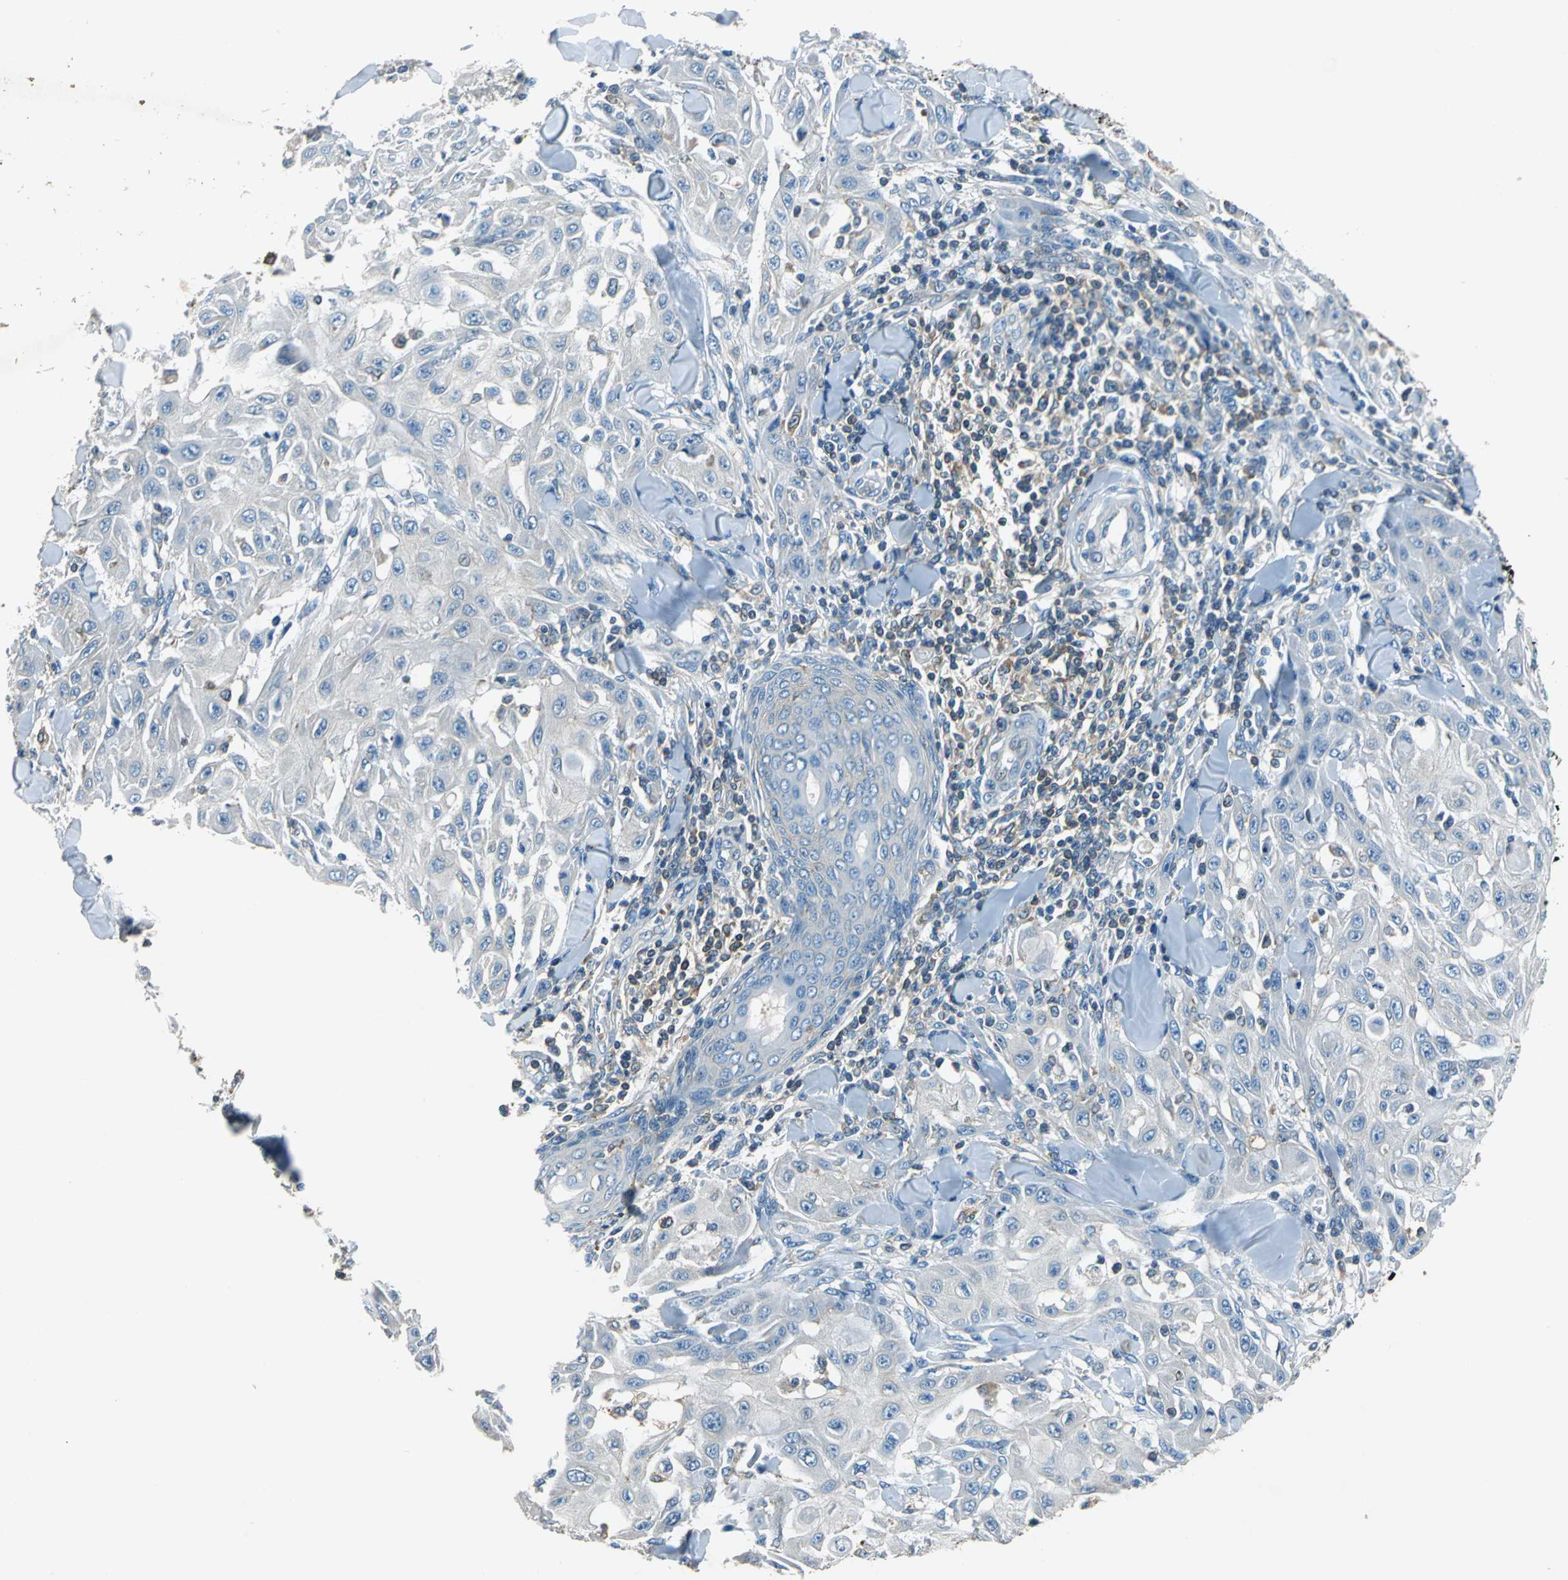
{"staining": {"intensity": "negative", "quantity": "none", "location": "none"}, "tissue": "skin cancer", "cell_type": "Tumor cells", "image_type": "cancer", "snomed": [{"axis": "morphology", "description": "Squamous cell carcinoma, NOS"}, {"axis": "topography", "description": "Skin"}], "caption": "Micrograph shows no protein staining in tumor cells of skin squamous cell carcinoma tissue.", "gene": "PRKCA", "patient": {"sex": "male", "age": 24}}